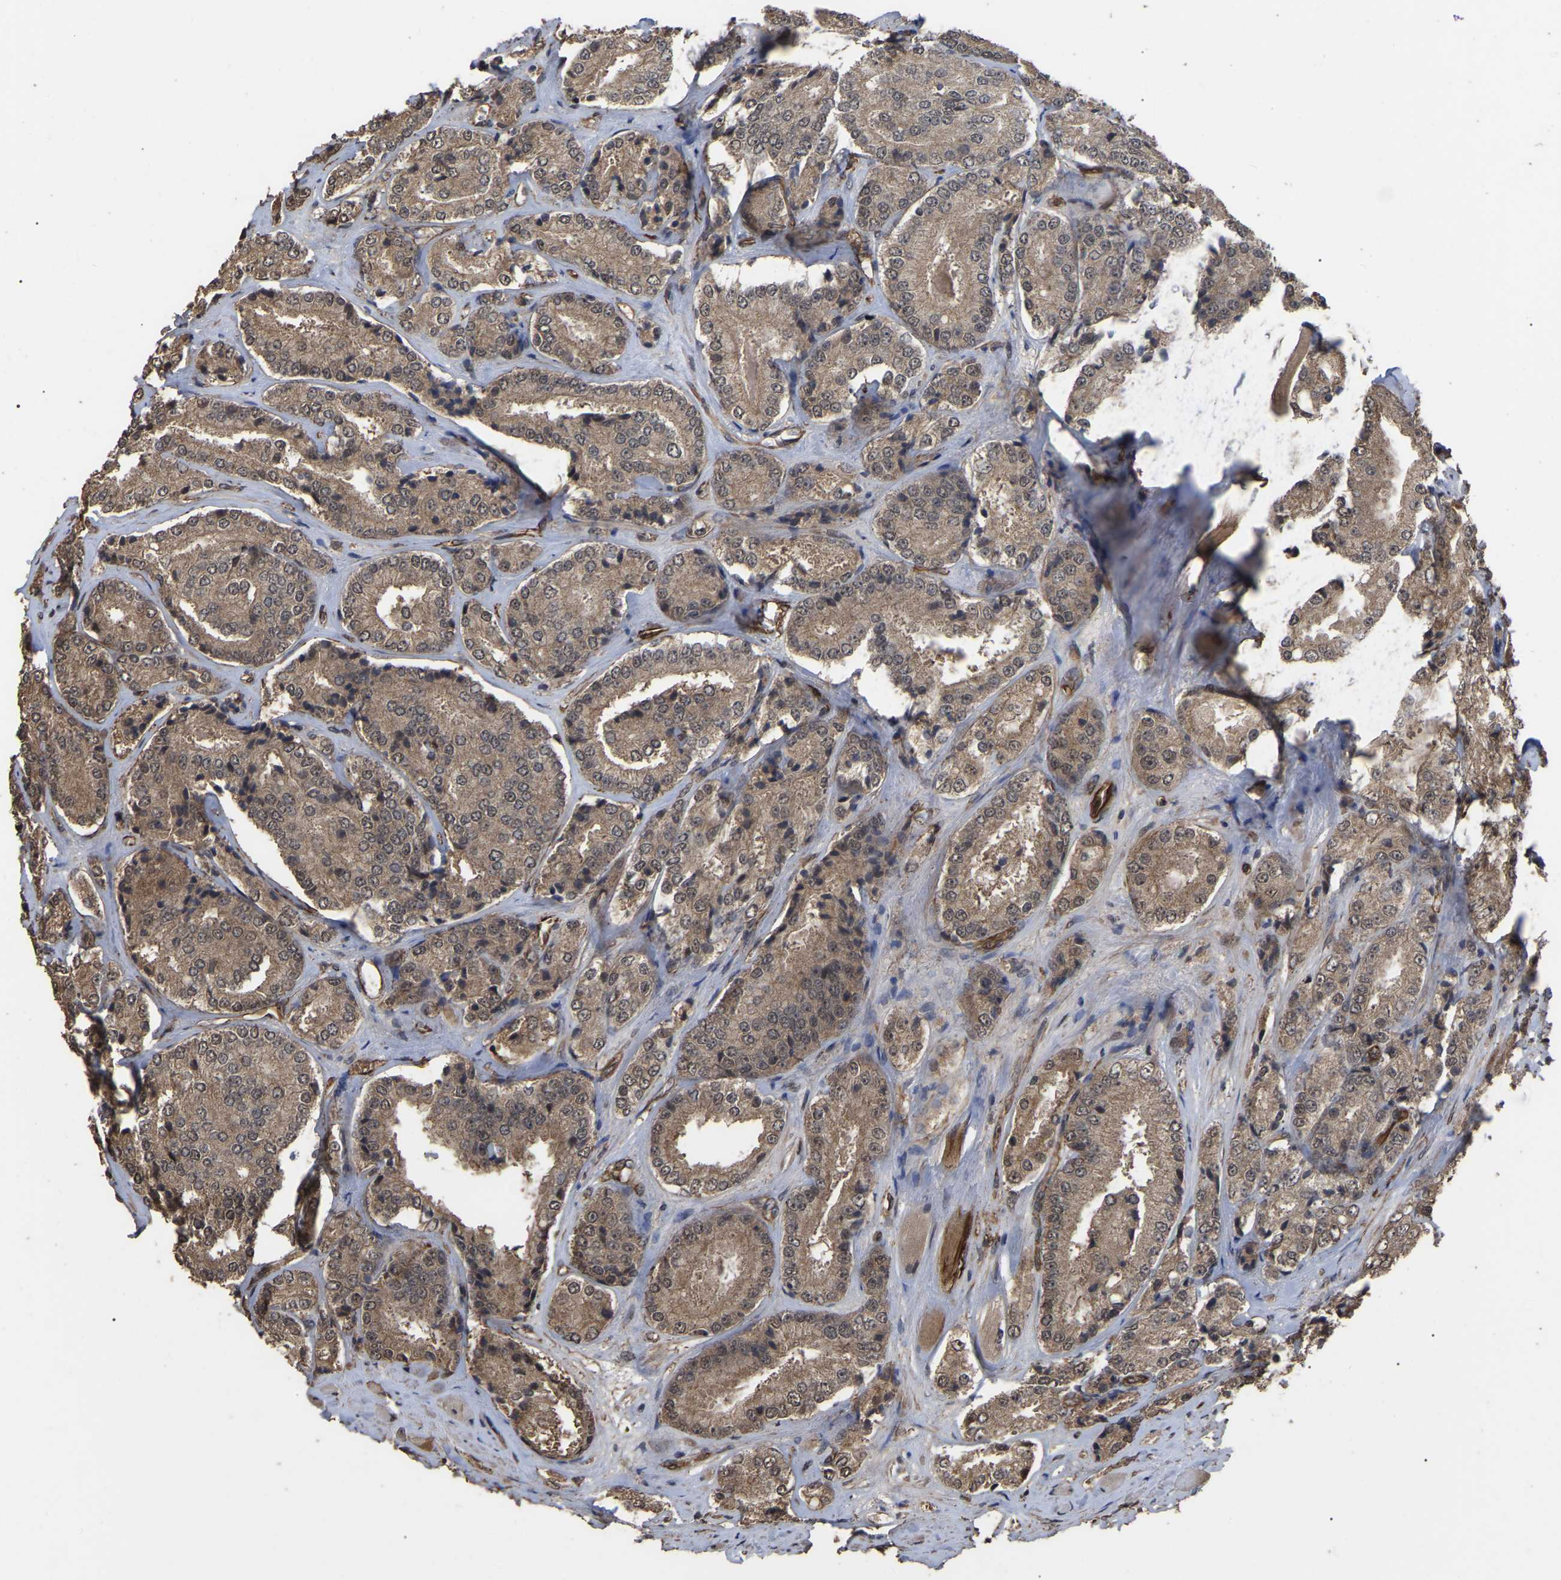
{"staining": {"intensity": "moderate", "quantity": ">75%", "location": "cytoplasmic/membranous"}, "tissue": "prostate cancer", "cell_type": "Tumor cells", "image_type": "cancer", "snomed": [{"axis": "morphology", "description": "Adenocarcinoma, High grade"}, {"axis": "topography", "description": "Prostate"}], "caption": "An image of prostate cancer stained for a protein shows moderate cytoplasmic/membranous brown staining in tumor cells. (DAB (3,3'-diaminobenzidine) IHC with brightfield microscopy, high magnification).", "gene": "FAM161B", "patient": {"sex": "male", "age": 65}}